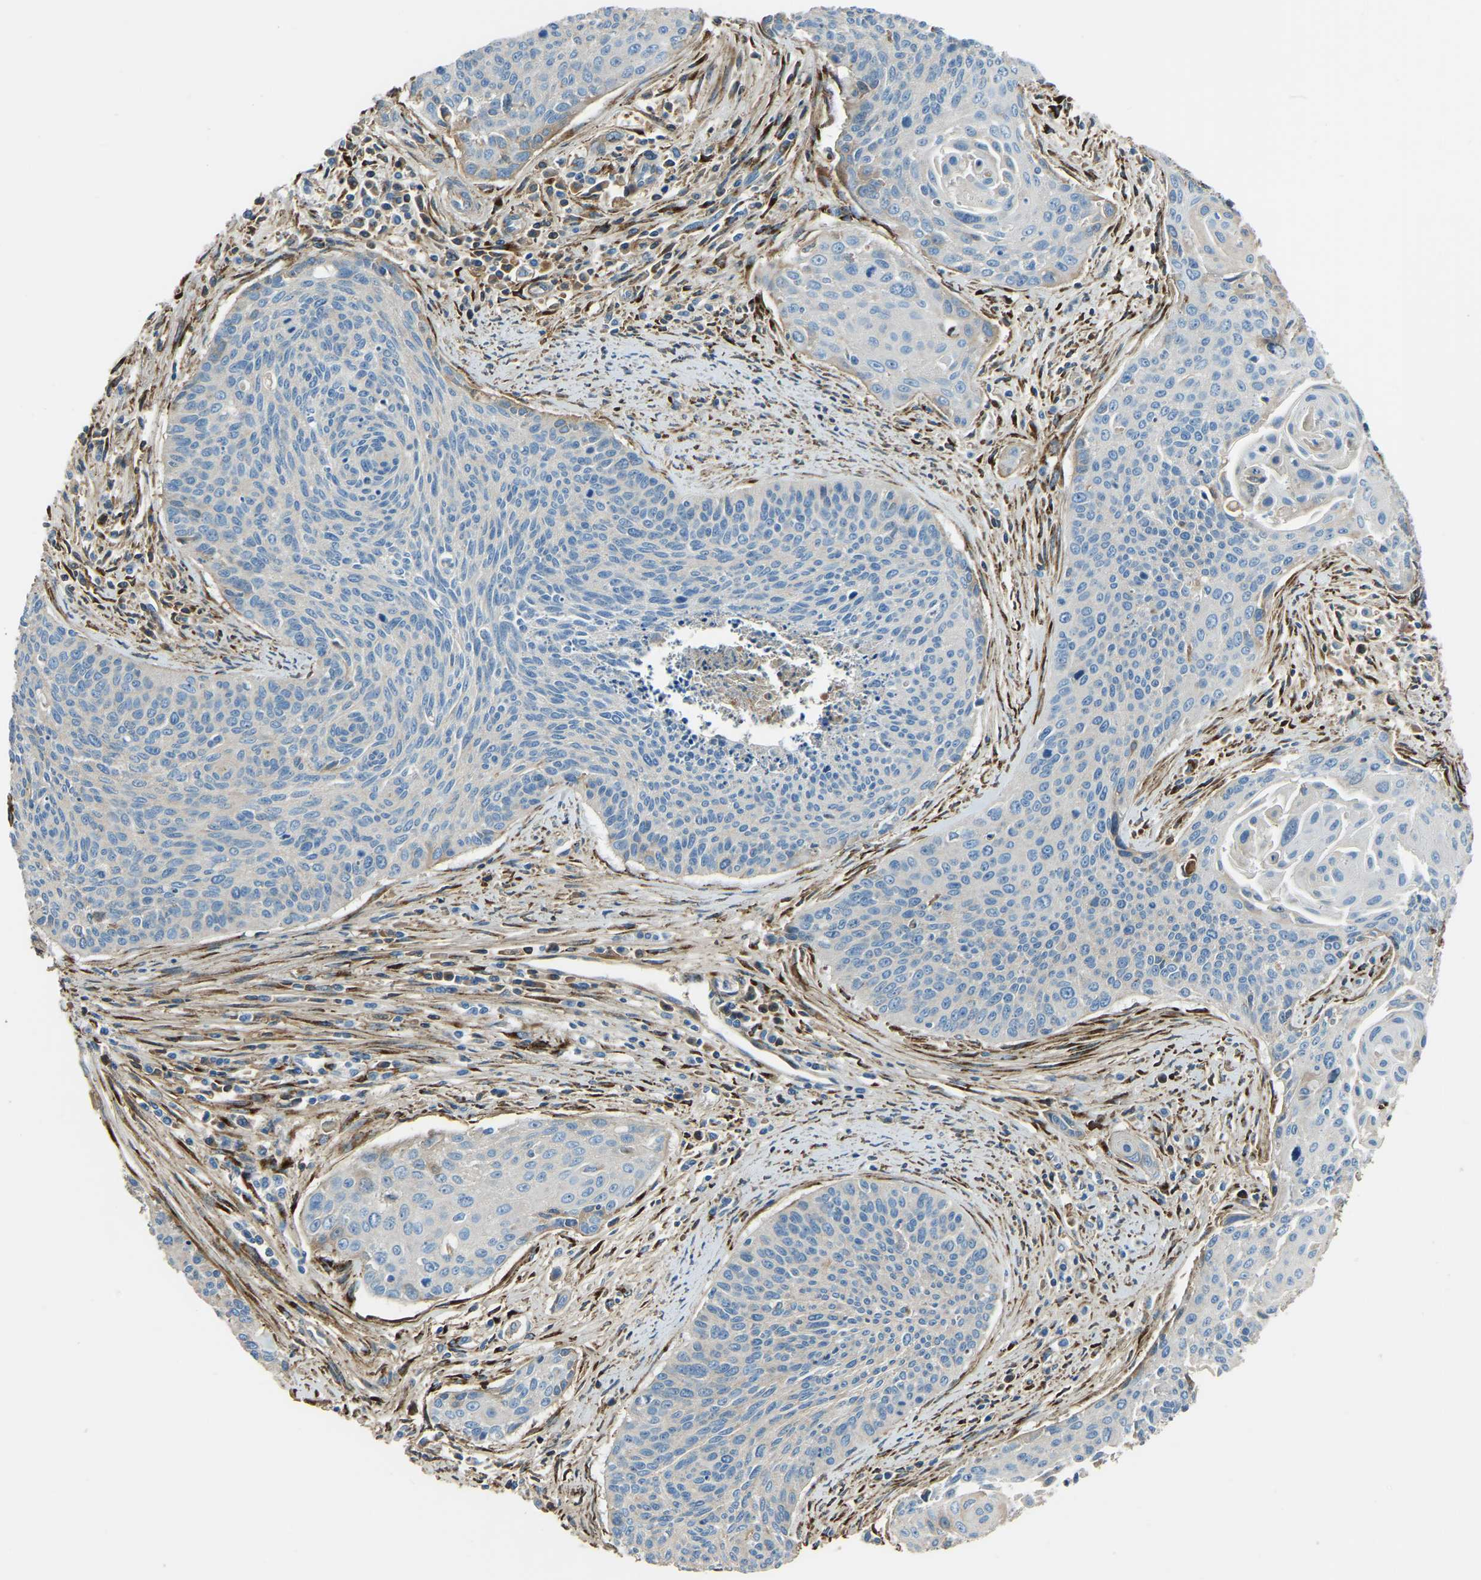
{"staining": {"intensity": "negative", "quantity": "none", "location": "none"}, "tissue": "cervical cancer", "cell_type": "Tumor cells", "image_type": "cancer", "snomed": [{"axis": "morphology", "description": "Squamous cell carcinoma, NOS"}, {"axis": "topography", "description": "Cervix"}], "caption": "Immunohistochemical staining of squamous cell carcinoma (cervical) shows no significant expression in tumor cells.", "gene": "COL3A1", "patient": {"sex": "female", "age": 55}}